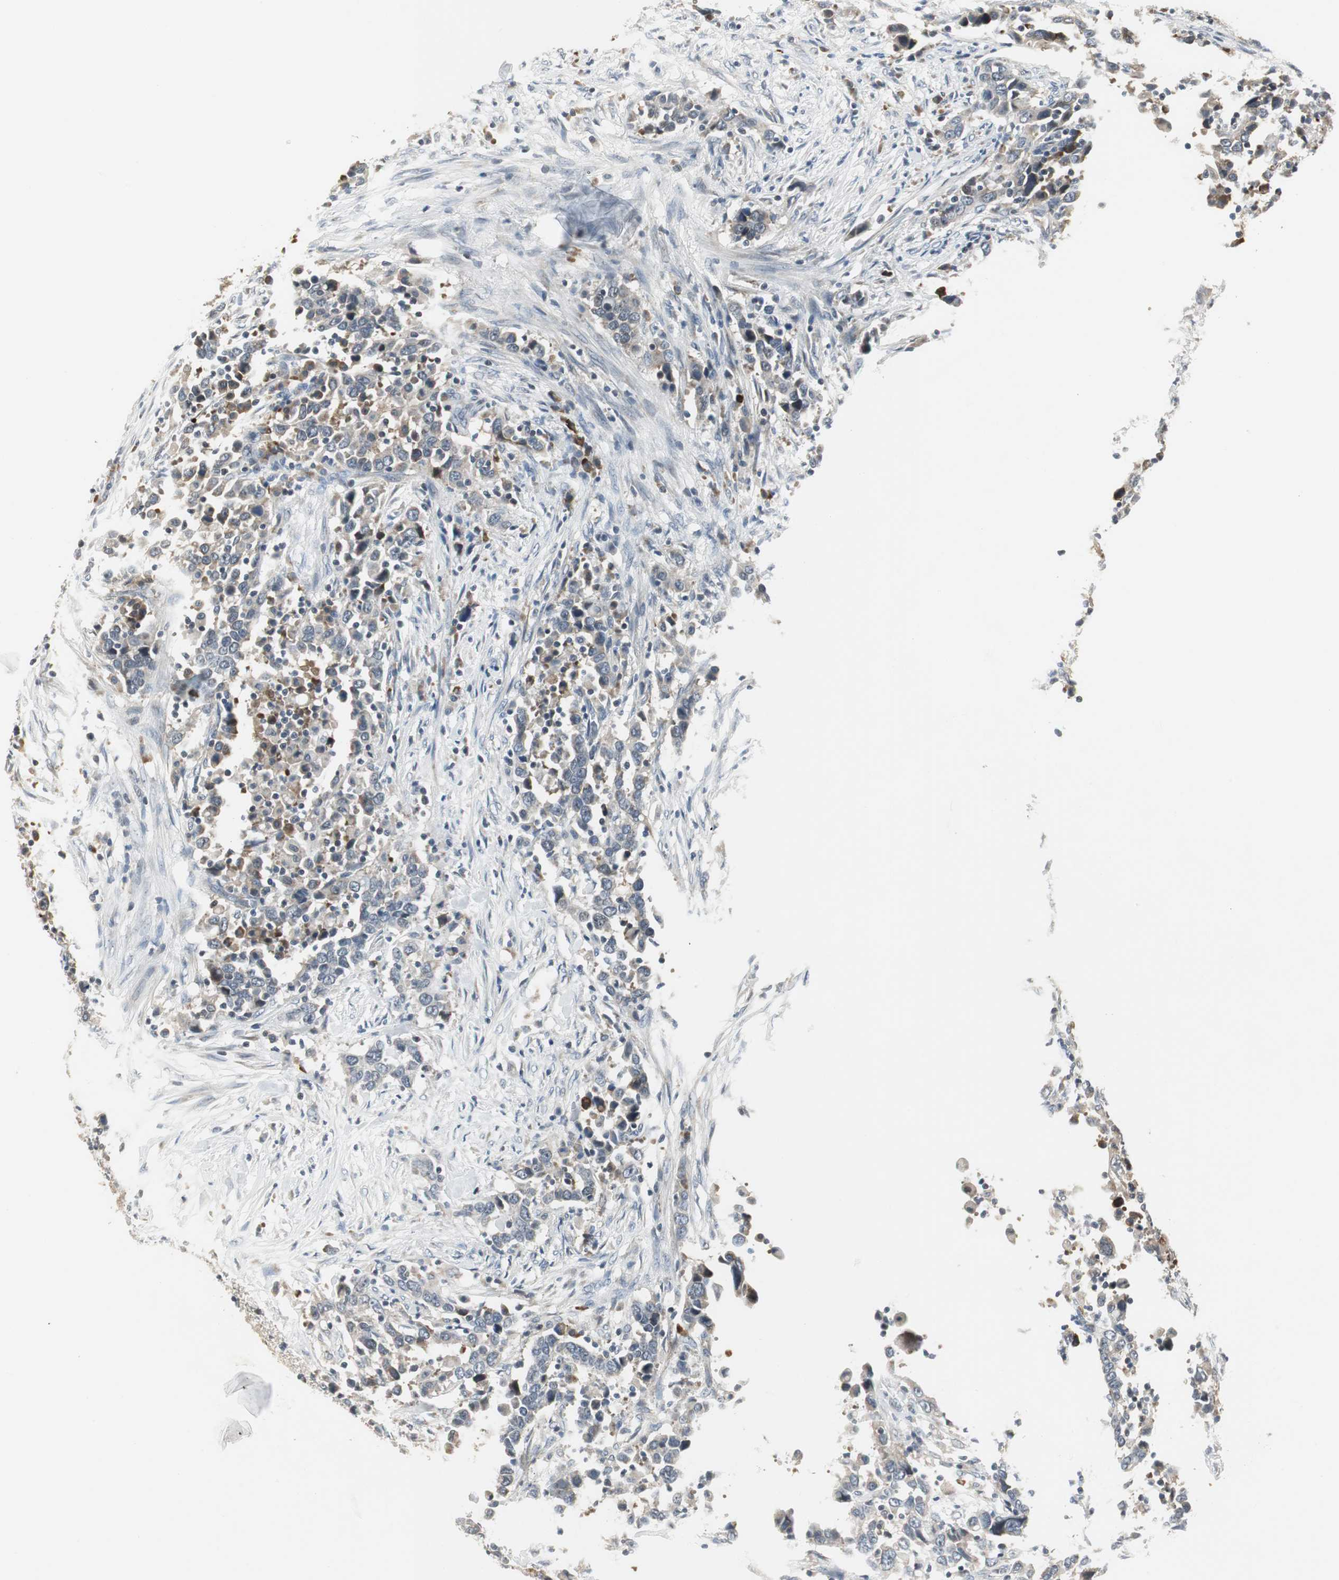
{"staining": {"intensity": "weak", "quantity": "25%-75%", "location": "cytoplasmic/membranous"}, "tissue": "urothelial cancer", "cell_type": "Tumor cells", "image_type": "cancer", "snomed": [{"axis": "morphology", "description": "Urothelial carcinoma, High grade"}, {"axis": "topography", "description": "Urinary bladder"}], "caption": "Immunohistochemistry micrograph of neoplastic tissue: urothelial carcinoma (high-grade) stained using immunohistochemistry demonstrates low levels of weak protein expression localized specifically in the cytoplasmic/membranous of tumor cells, appearing as a cytoplasmic/membranous brown color.", "gene": "CCT5", "patient": {"sex": "male", "age": 61}}